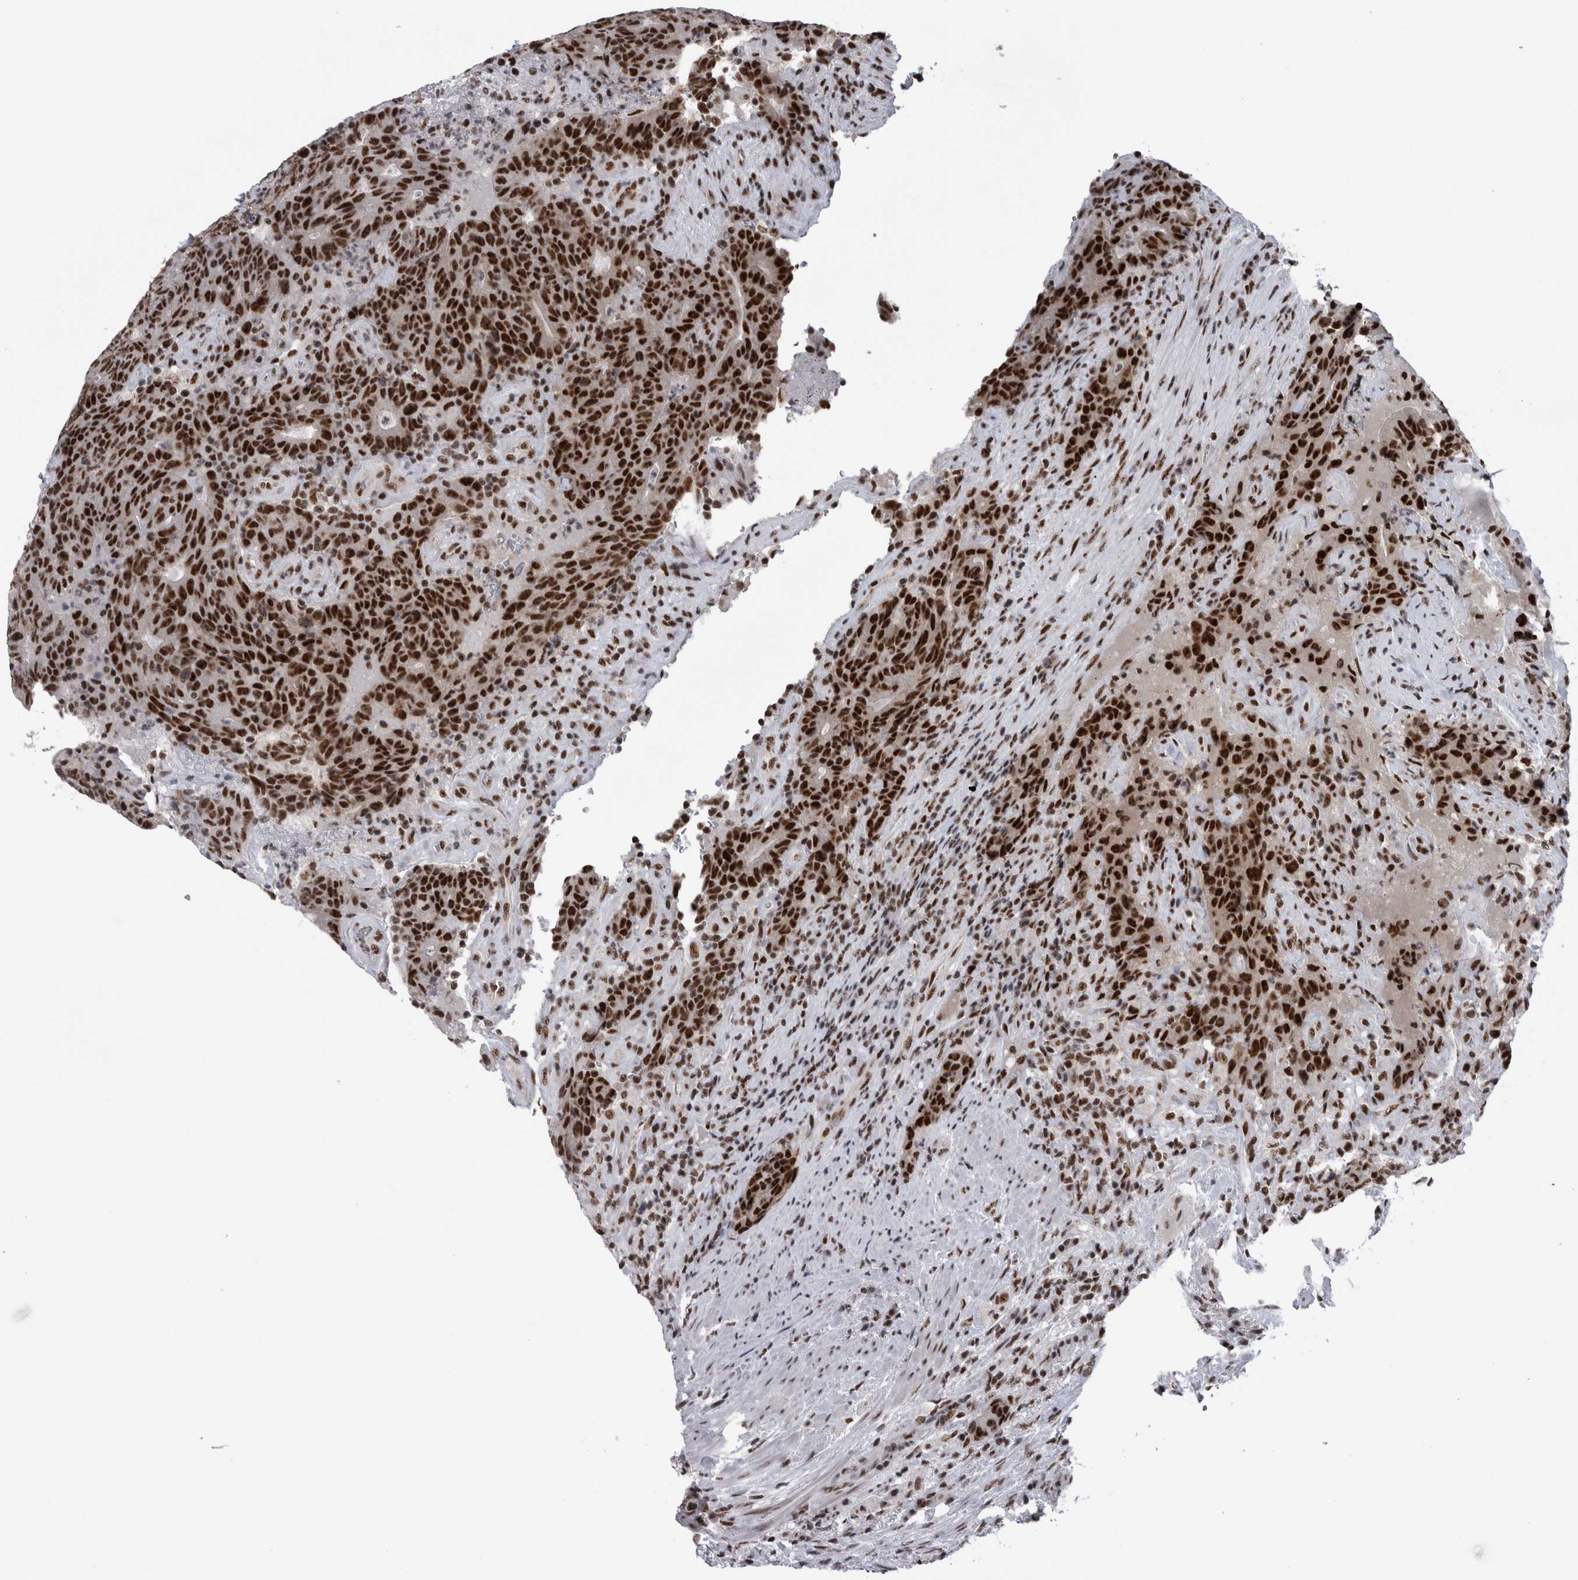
{"staining": {"intensity": "strong", "quantity": ">75%", "location": "nuclear"}, "tissue": "colorectal cancer", "cell_type": "Tumor cells", "image_type": "cancer", "snomed": [{"axis": "morphology", "description": "Normal tissue, NOS"}, {"axis": "morphology", "description": "Adenocarcinoma, NOS"}, {"axis": "topography", "description": "Colon"}], "caption": "An immunohistochemistry (IHC) histopathology image of tumor tissue is shown. Protein staining in brown labels strong nuclear positivity in adenocarcinoma (colorectal) within tumor cells. (DAB (3,3'-diaminobenzidine) = brown stain, brightfield microscopy at high magnification).", "gene": "CDK11A", "patient": {"sex": "female", "age": 75}}